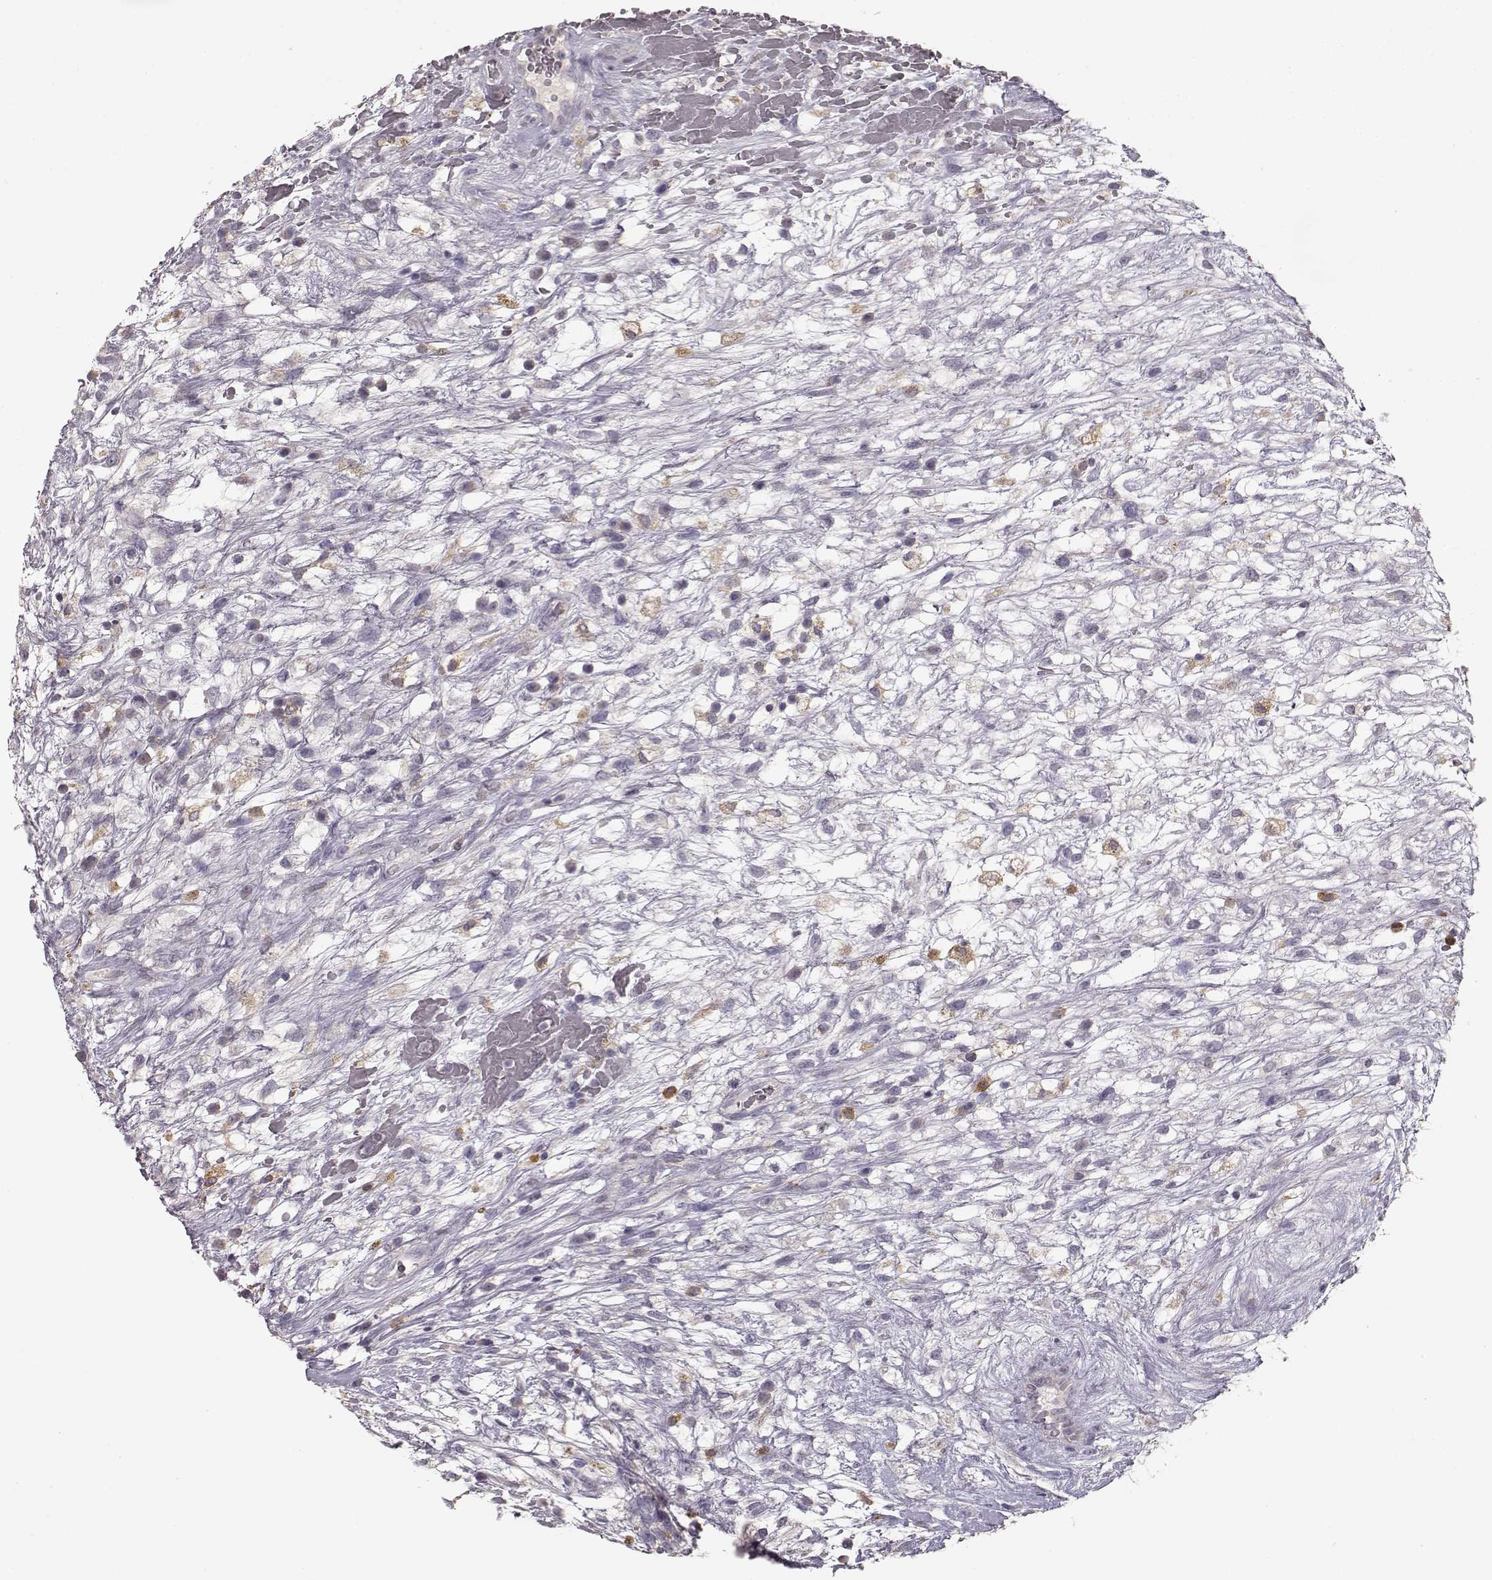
{"staining": {"intensity": "negative", "quantity": "none", "location": "none"}, "tissue": "testis cancer", "cell_type": "Tumor cells", "image_type": "cancer", "snomed": [{"axis": "morphology", "description": "Normal tissue, NOS"}, {"axis": "morphology", "description": "Carcinoma, Embryonal, NOS"}, {"axis": "topography", "description": "Testis"}], "caption": "Tumor cells are negative for protein expression in human testis cancer.", "gene": "GHR", "patient": {"sex": "male", "age": 32}}